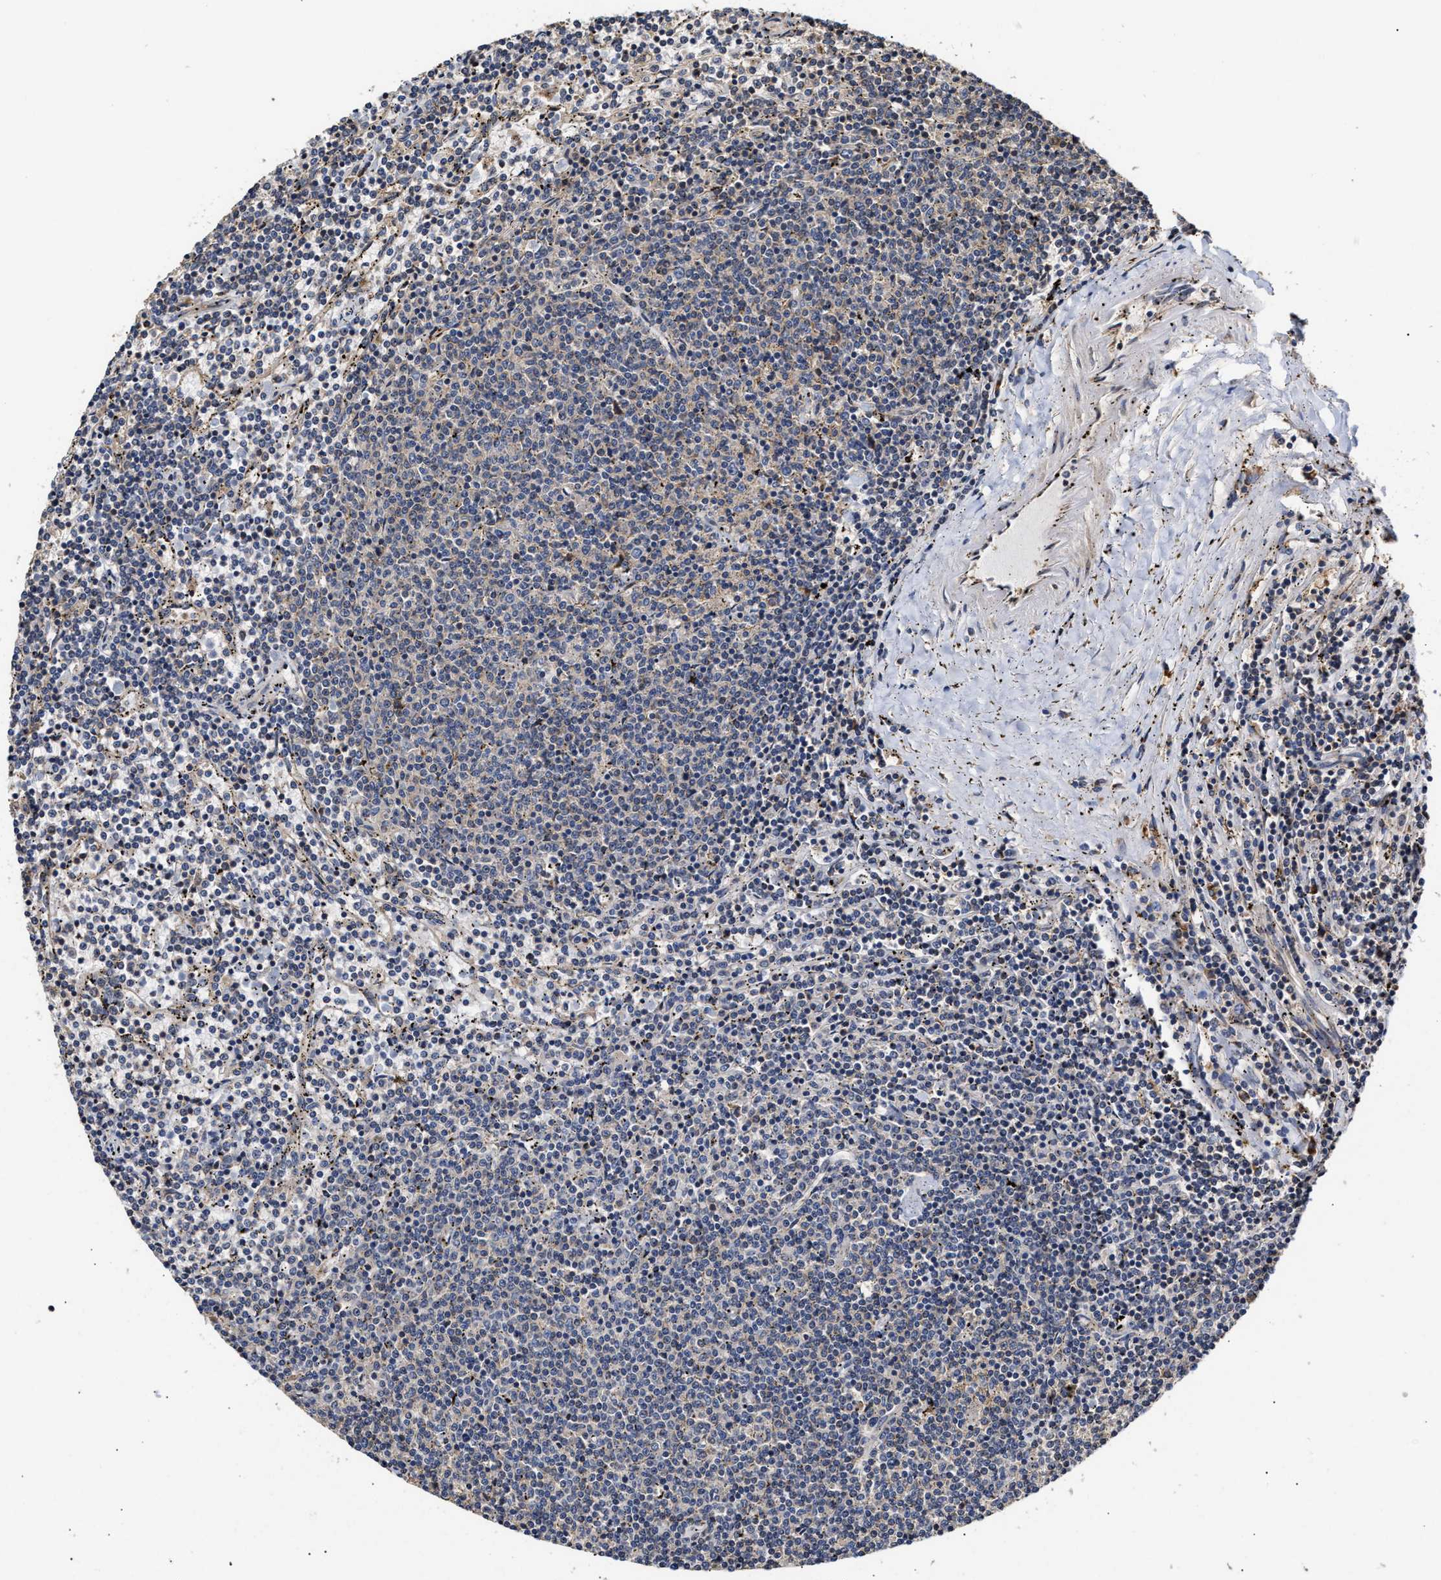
{"staining": {"intensity": "negative", "quantity": "none", "location": "none"}, "tissue": "lymphoma", "cell_type": "Tumor cells", "image_type": "cancer", "snomed": [{"axis": "morphology", "description": "Malignant lymphoma, non-Hodgkin's type, Low grade"}, {"axis": "topography", "description": "Spleen"}], "caption": "This is an IHC photomicrograph of human low-grade malignant lymphoma, non-Hodgkin's type. There is no staining in tumor cells.", "gene": "CLIP2", "patient": {"sex": "female", "age": 50}}